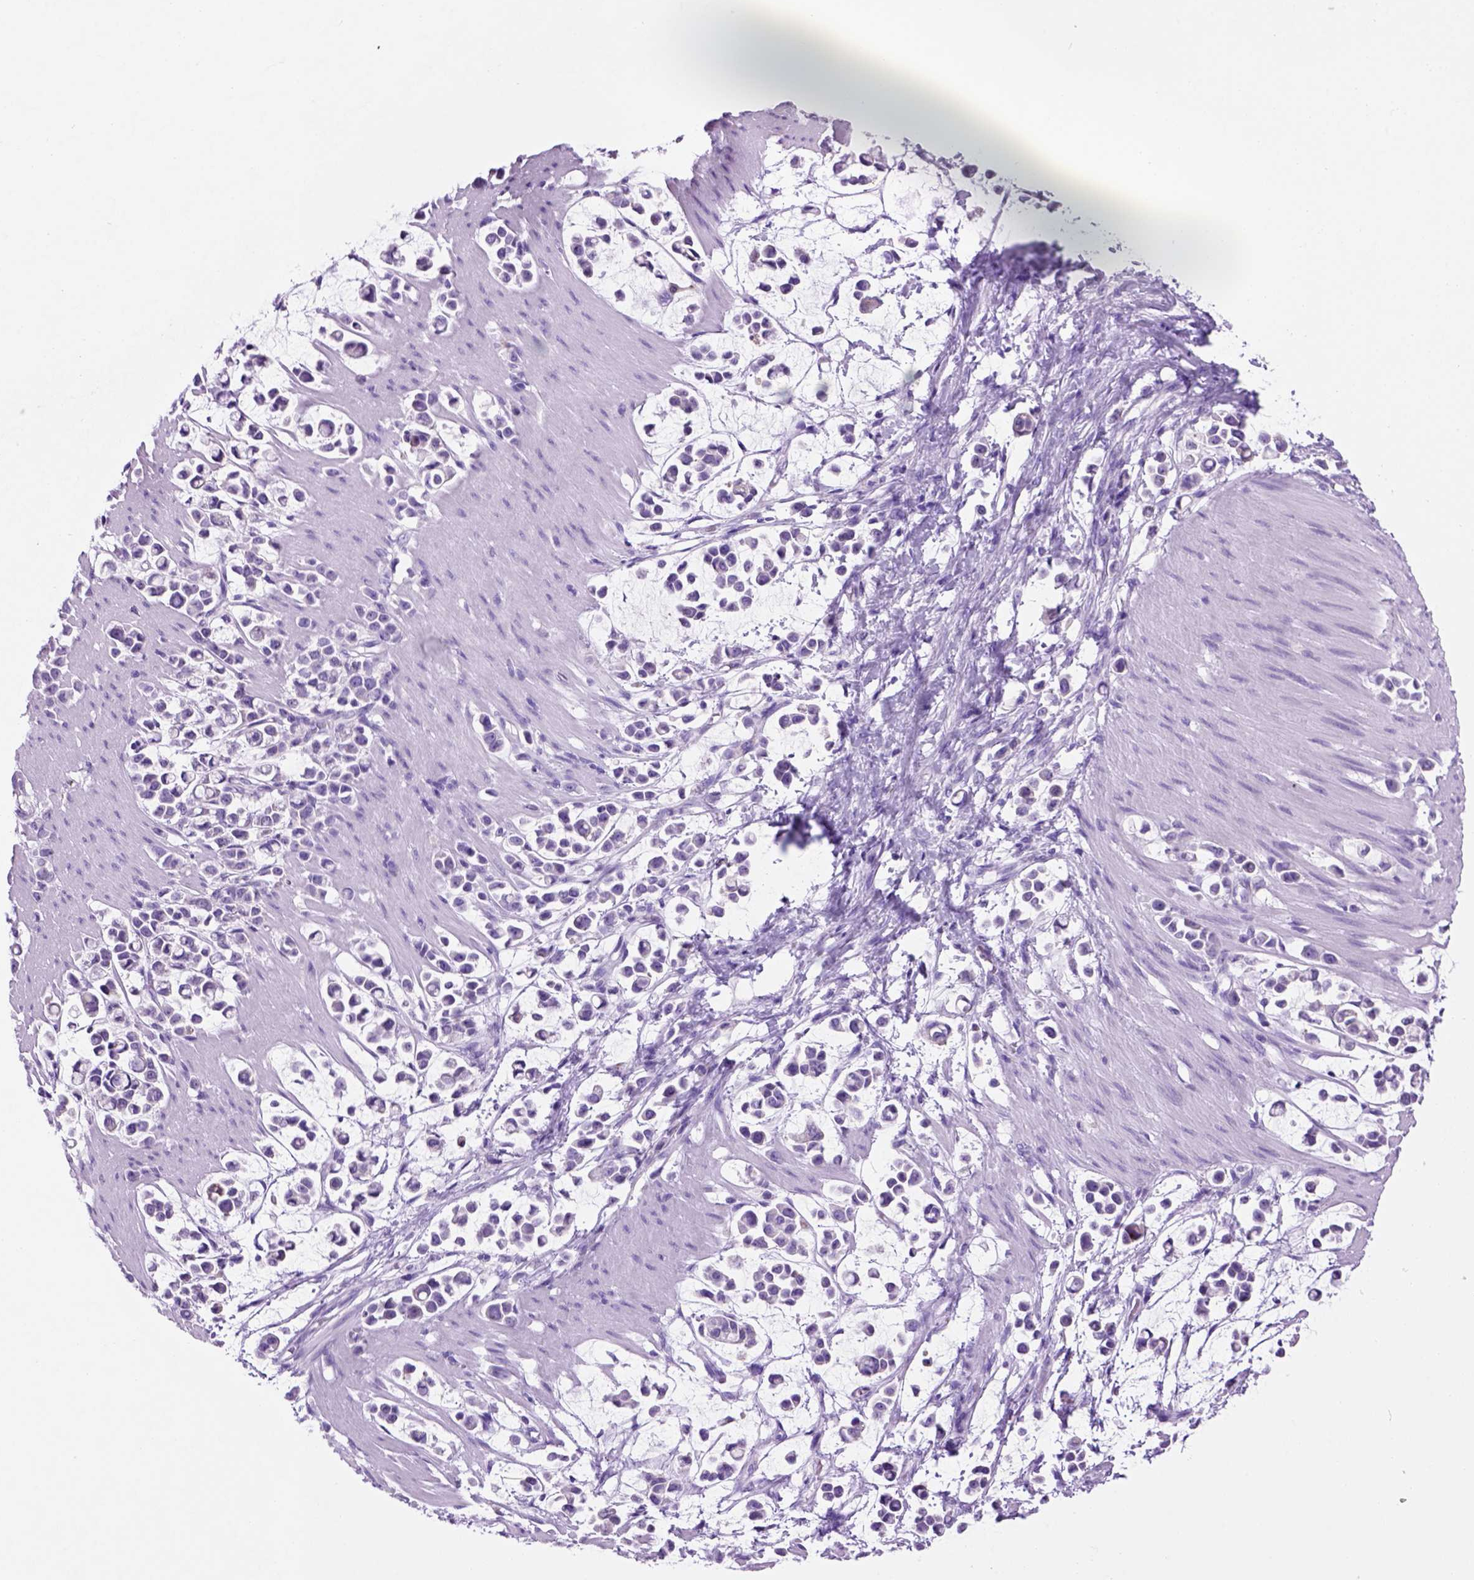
{"staining": {"intensity": "negative", "quantity": "none", "location": "none"}, "tissue": "stomach cancer", "cell_type": "Tumor cells", "image_type": "cancer", "snomed": [{"axis": "morphology", "description": "Adenocarcinoma, NOS"}, {"axis": "topography", "description": "Stomach"}], "caption": "Stomach adenocarcinoma was stained to show a protein in brown. There is no significant positivity in tumor cells.", "gene": "HHIPL2", "patient": {"sex": "male", "age": 82}}